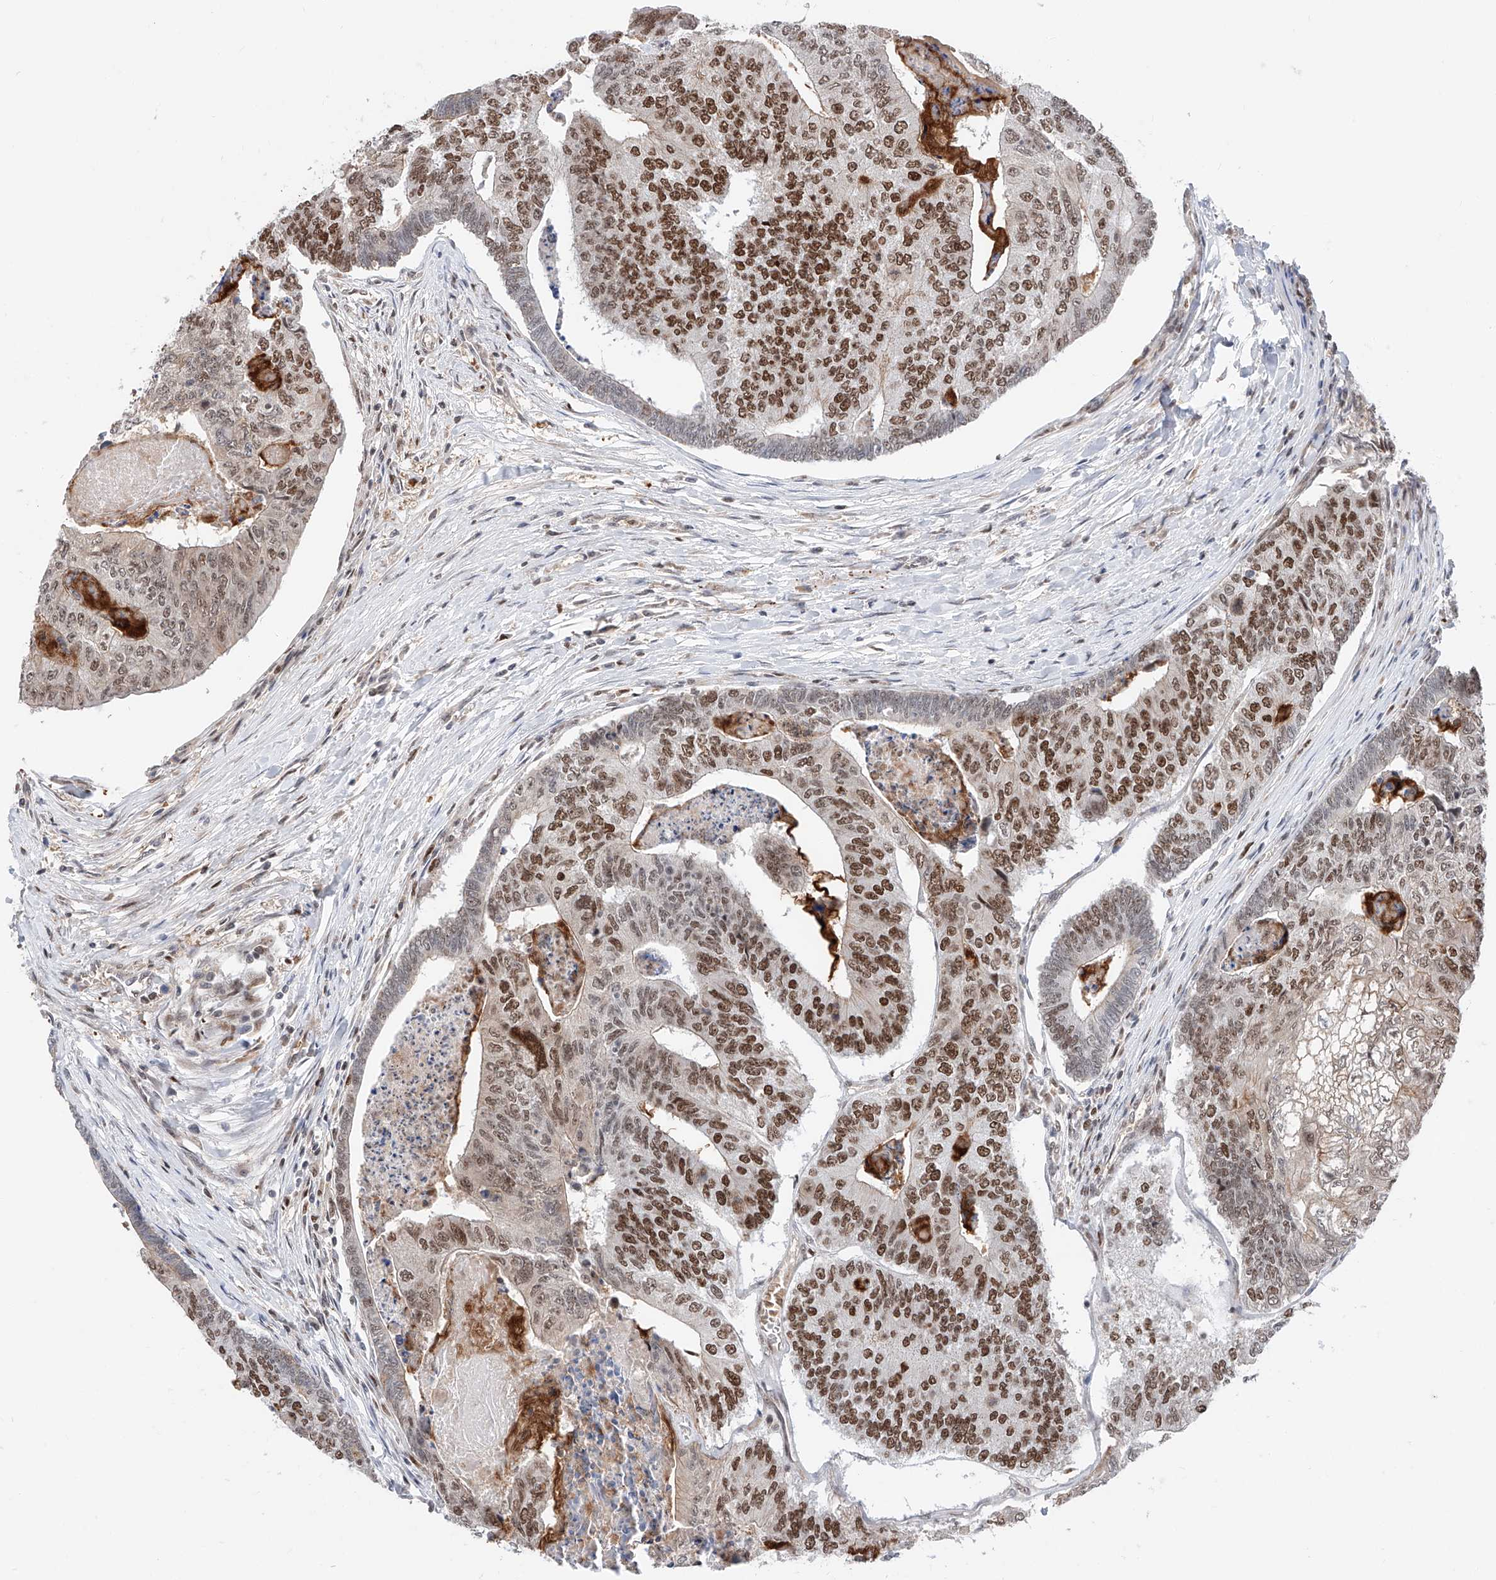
{"staining": {"intensity": "strong", "quantity": ">75%", "location": "nuclear"}, "tissue": "colorectal cancer", "cell_type": "Tumor cells", "image_type": "cancer", "snomed": [{"axis": "morphology", "description": "Adenocarcinoma, NOS"}, {"axis": "topography", "description": "Colon"}], "caption": "Immunohistochemical staining of human colorectal cancer (adenocarcinoma) displays high levels of strong nuclear positivity in about >75% of tumor cells.", "gene": "SNRNP200", "patient": {"sex": "female", "age": 67}}